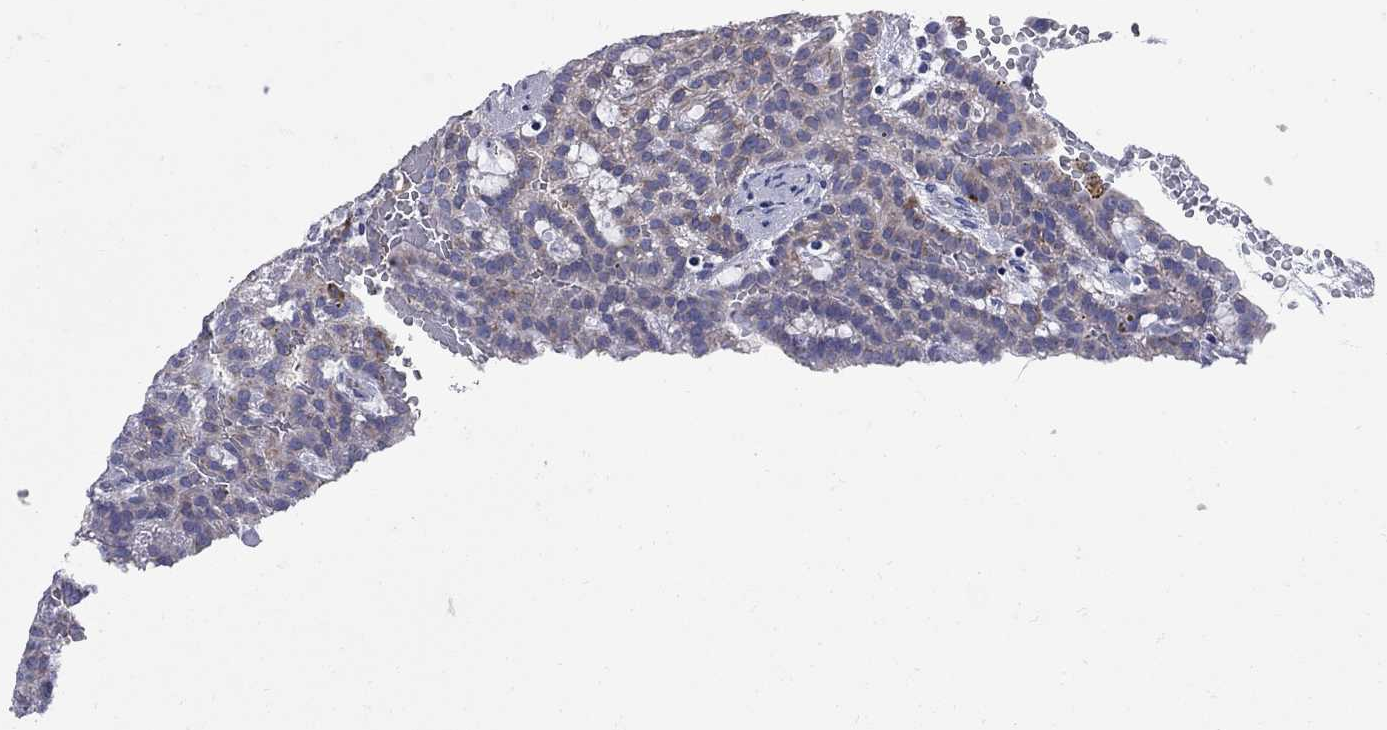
{"staining": {"intensity": "moderate", "quantity": "<25%", "location": "cytoplasmic/membranous"}, "tissue": "renal cancer", "cell_type": "Tumor cells", "image_type": "cancer", "snomed": [{"axis": "morphology", "description": "Adenocarcinoma, NOS"}, {"axis": "topography", "description": "Kidney"}], "caption": "Tumor cells show low levels of moderate cytoplasmic/membranous positivity in about <25% of cells in renal cancer (adenocarcinoma).", "gene": "SESTD1", "patient": {"sex": "male", "age": 63}}